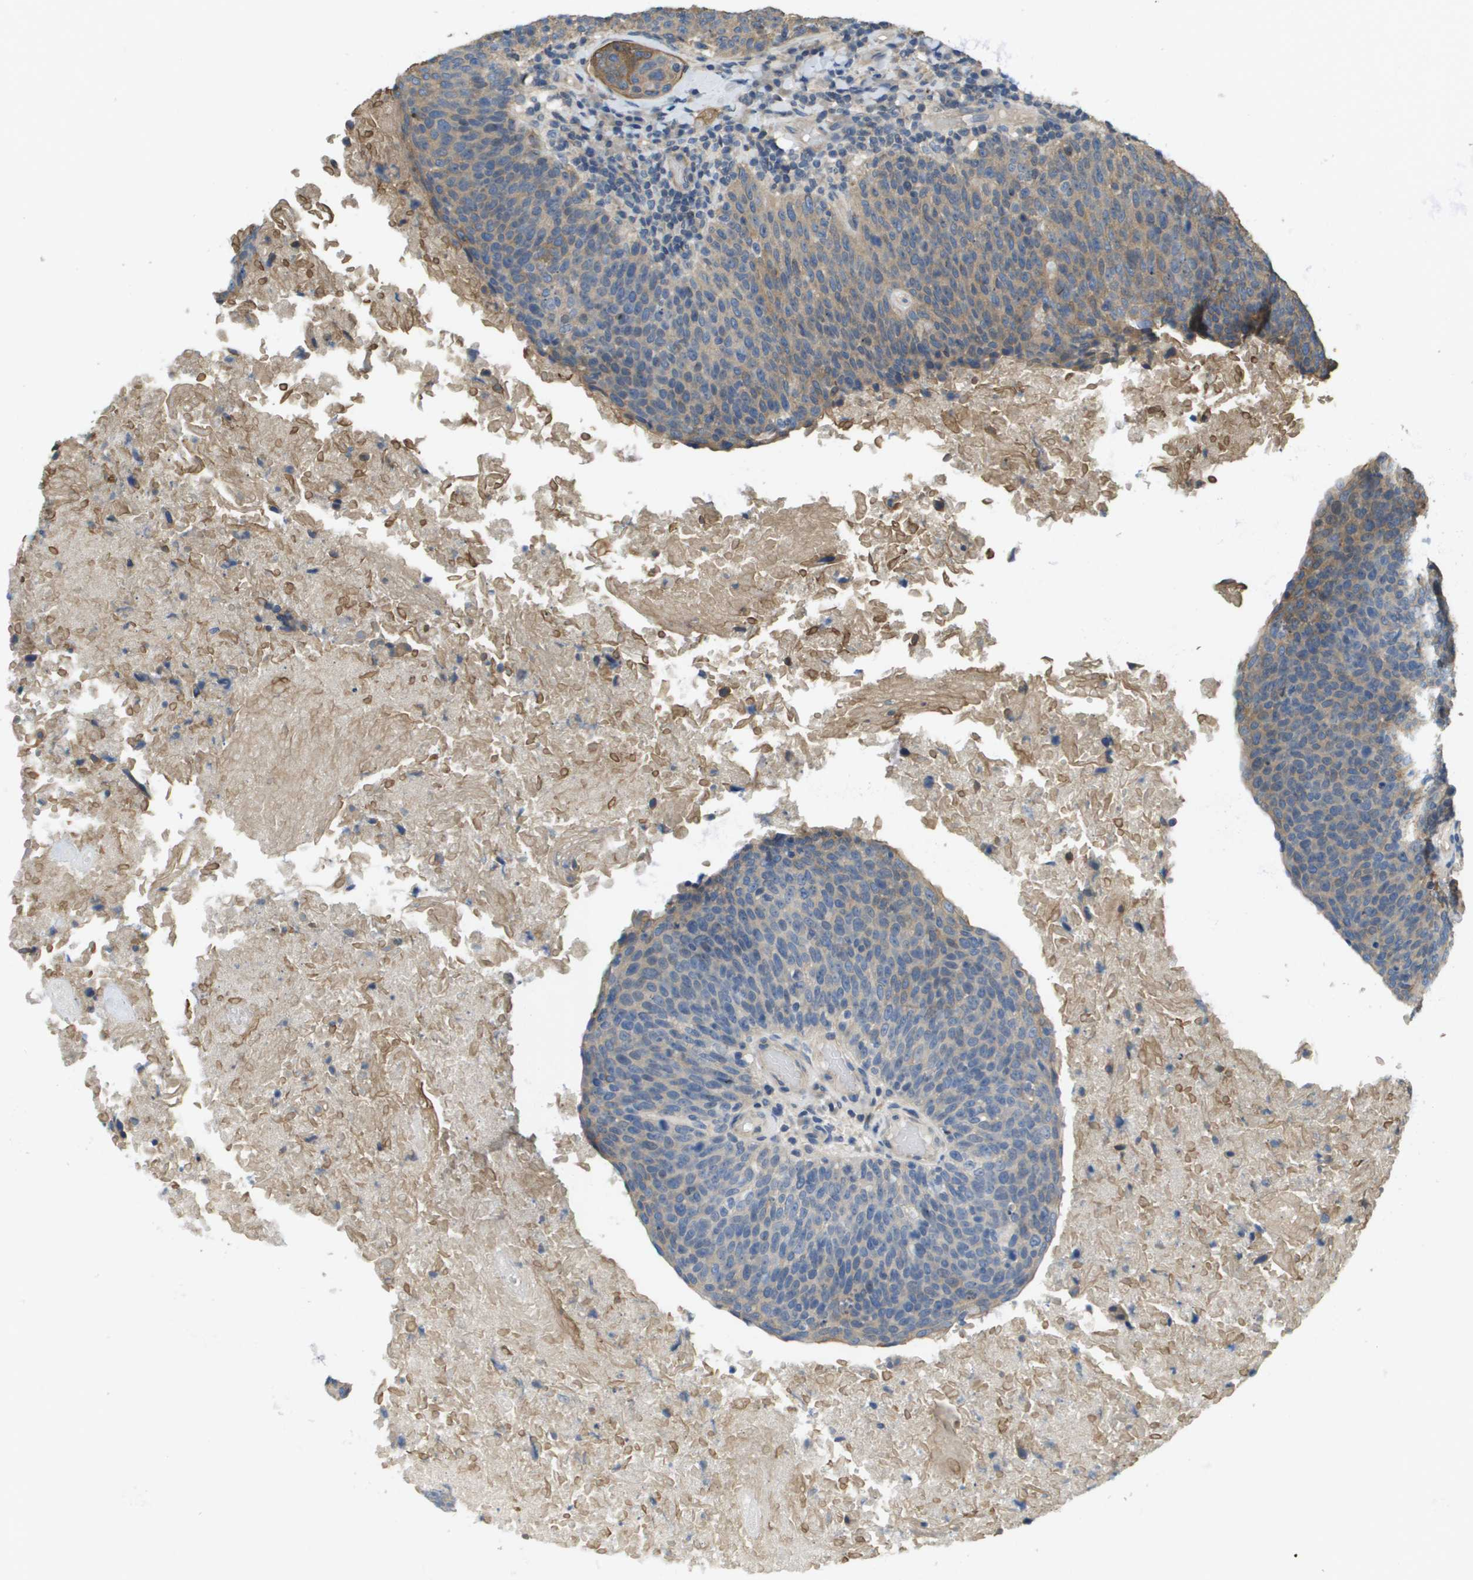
{"staining": {"intensity": "weak", "quantity": "<25%", "location": "cytoplasmic/membranous"}, "tissue": "head and neck cancer", "cell_type": "Tumor cells", "image_type": "cancer", "snomed": [{"axis": "morphology", "description": "Squamous cell carcinoma, NOS"}, {"axis": "morphology", "description": "Squamous cell carcinoma, metastatic, NOS"}, {"axis": "topography", "description": "Lymph node"}, {"axis": "topography", "description": "Head-Neck"}], "caption": "High power microscopy photomicrograph of an IHC image of head and neck cancer (squamous cell carcinoma), revealing no significant expression in tumor cells.", "gene": "KRT23", "patient": {"sex": "male", "age": 62}}